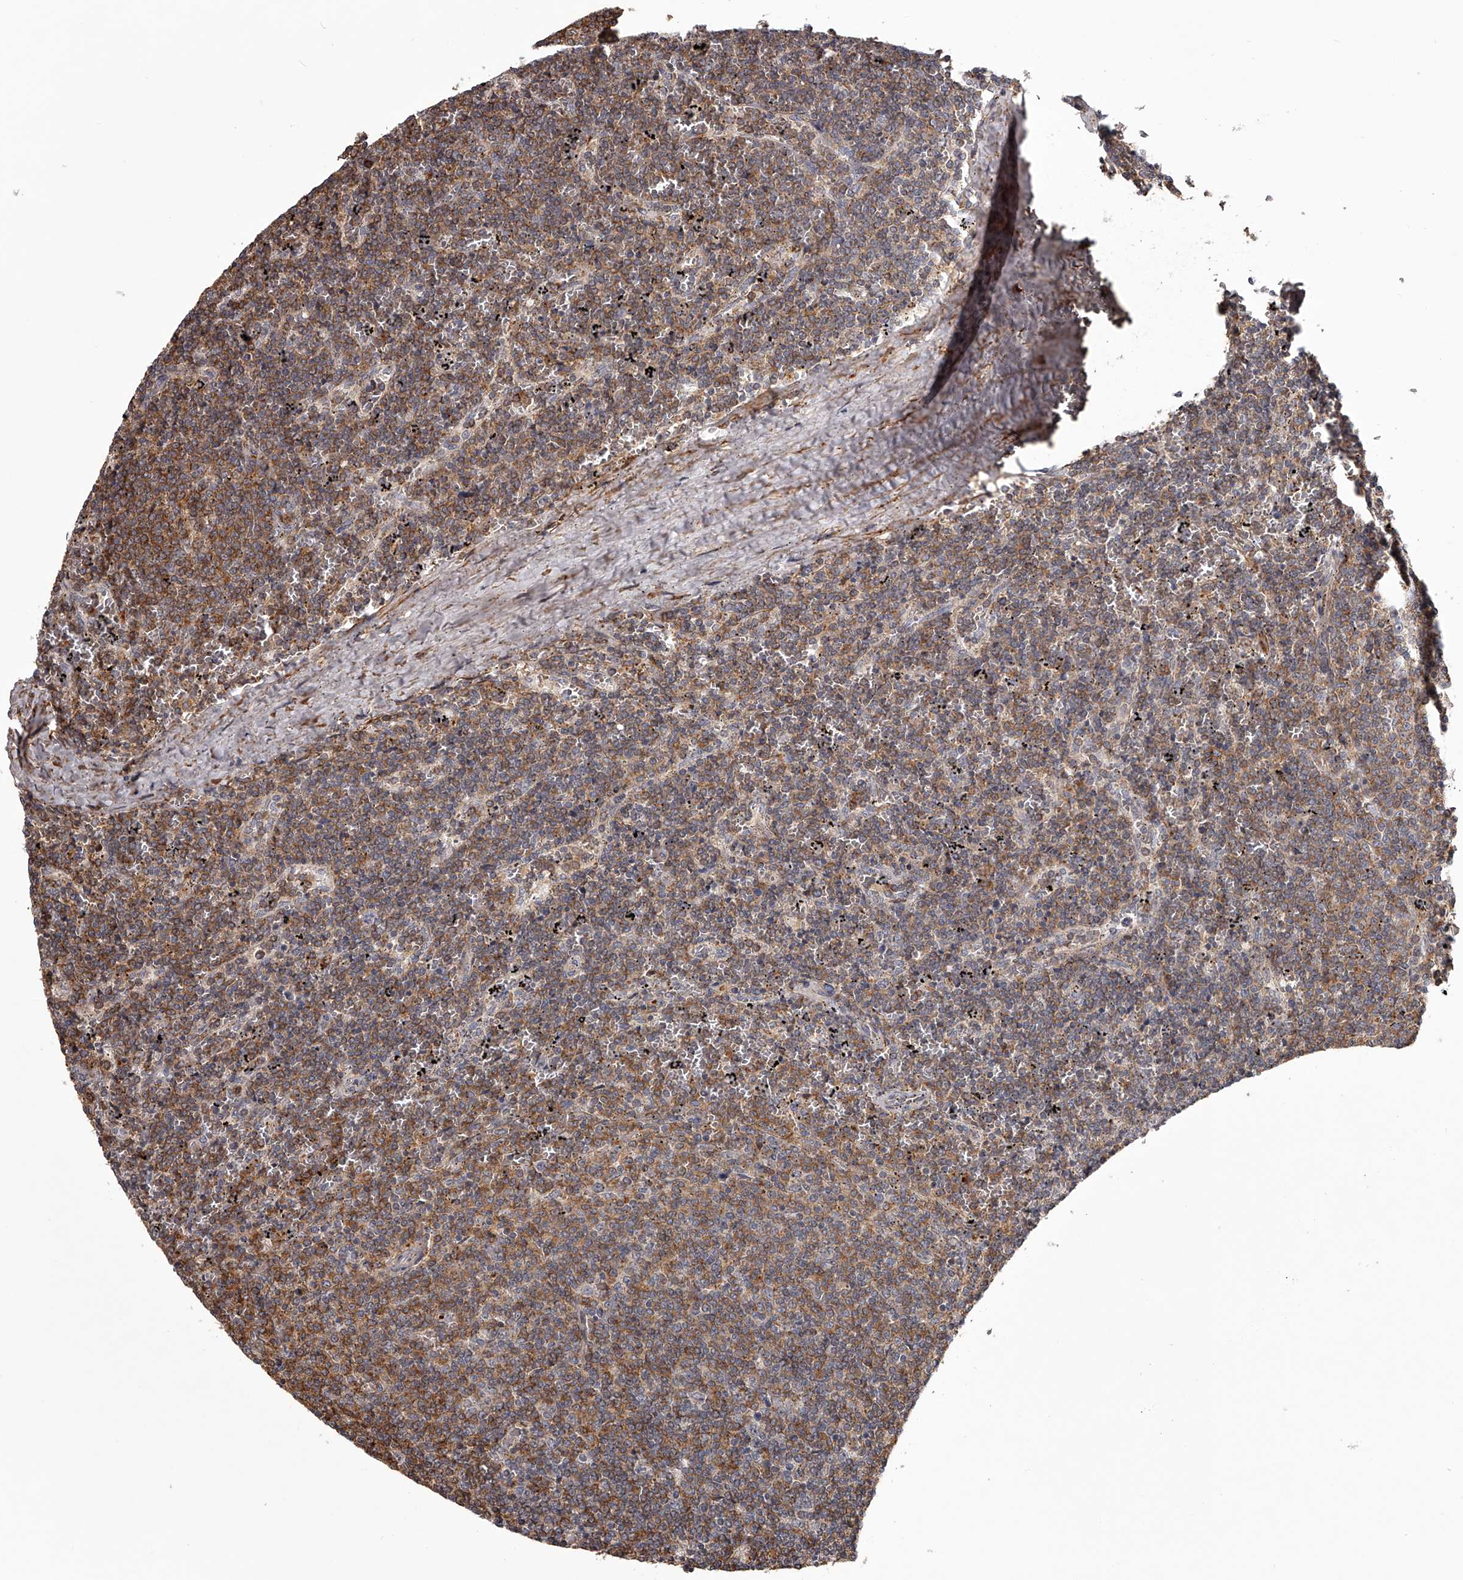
{"staining": {"intensity": "weak", "quantity": ">75%", "location": "cytoplasmic/membranous"}, "tissue": "lymphoma", "cell_type": "Tumor cells", "image_type": "cancer", "snomed": [{"axis": "morphology", "description": "Malignant lymphoma, non-Hodgkin's type, Low grade"}, {"axis": "topography", "description": "Spleen"}], "caption": "Lymphoma stained with a protein marker exhibits weak staining in tumor cells.", "gene": "RRP36", "patient": {"sex": "female", "age": 50}}